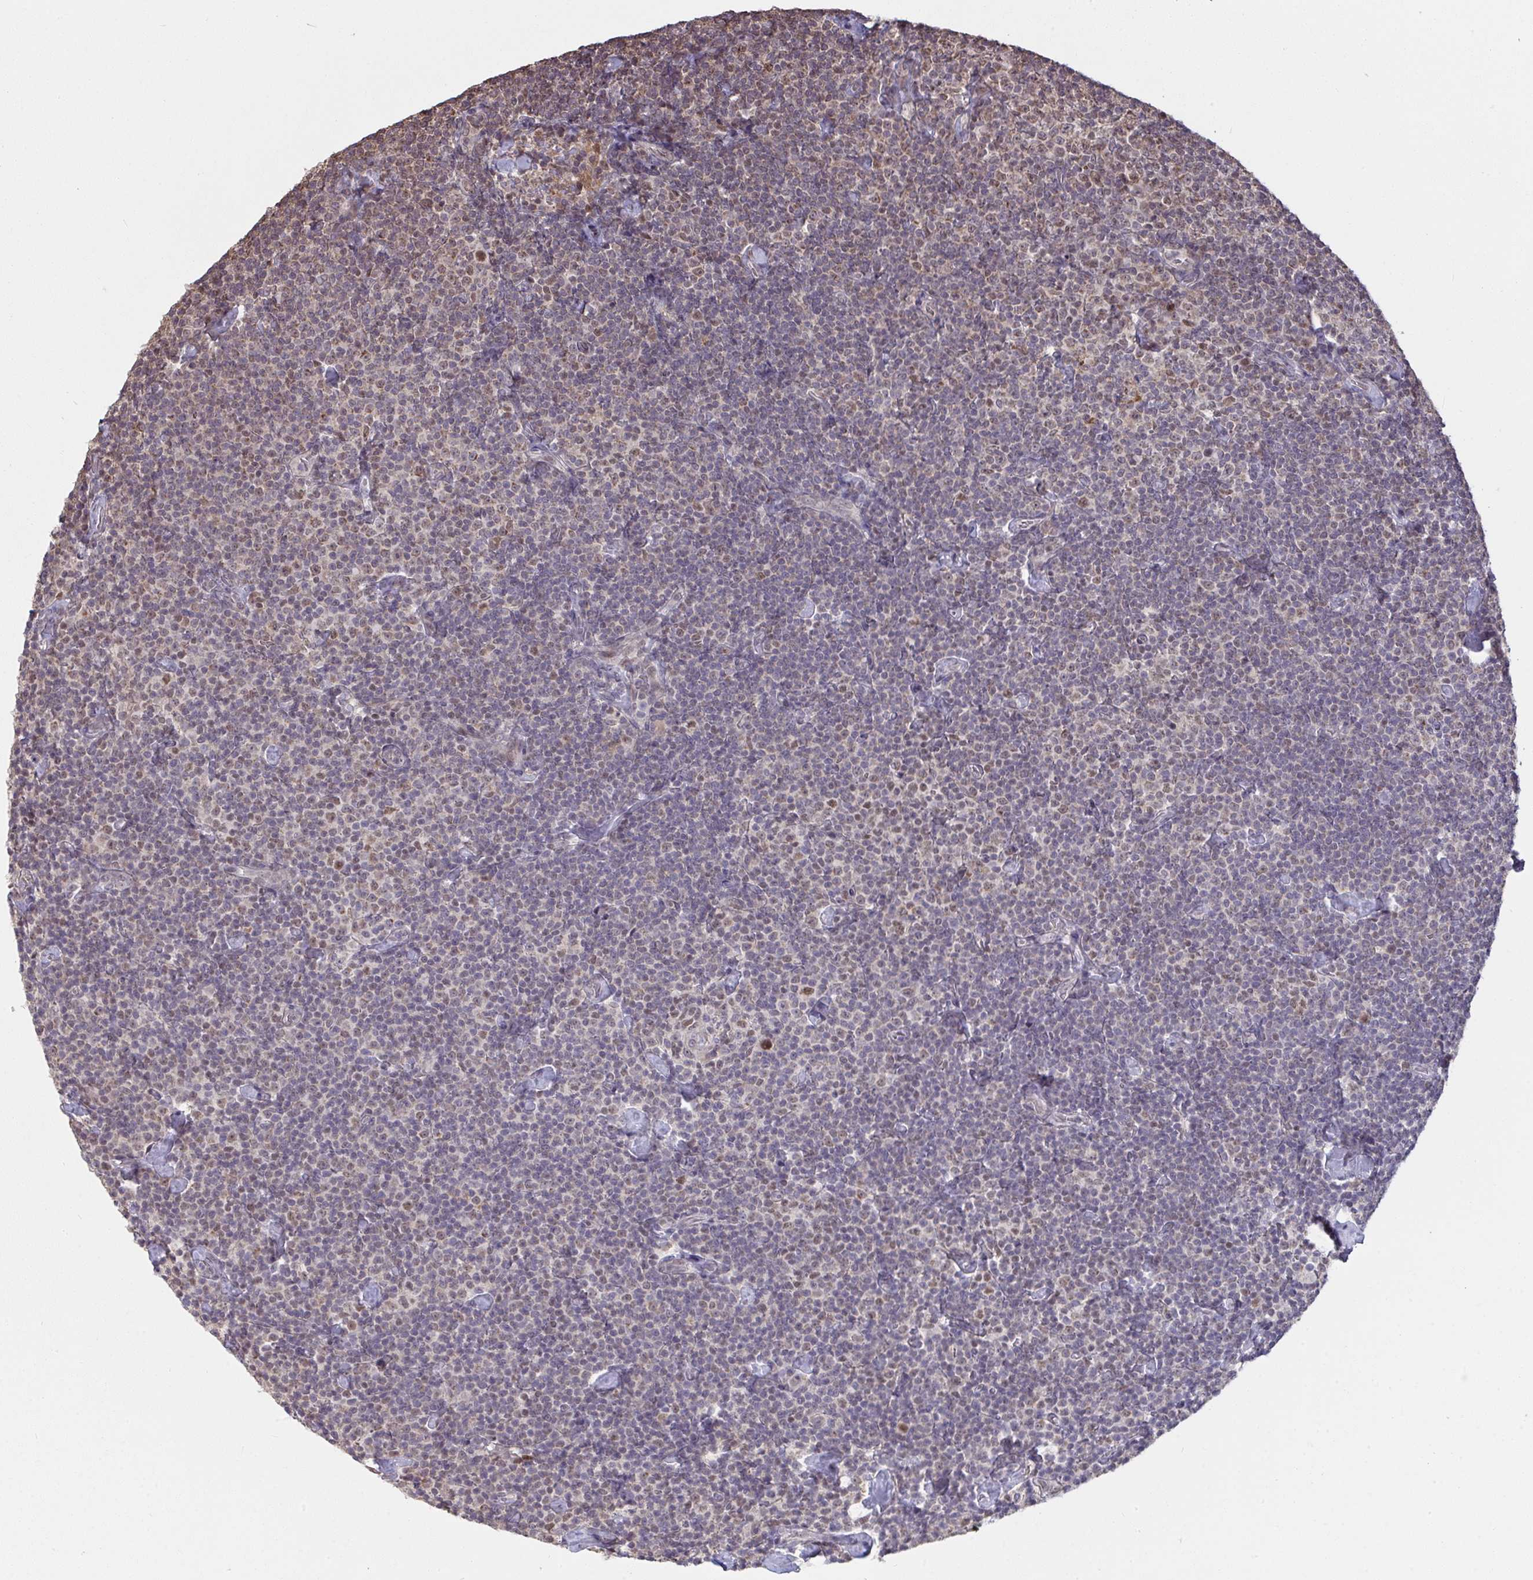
{"staining": {"intensity": "weak", "quantity": "<25%", "location": "nuclear"}, "tissue": "lymphoma", "cell_type": "Tumor cells", "image_type": "cancer", "snomed": [{"axis": "morphology", "description": "Malignant lymphoma, non-Hodgkin's type, Low grade"}, {"axis": "topography", "description": "Lymph node"}], "caption": "There is no significant expression in tumor cells of low-grade malignant lymphoma, non-Hodgkin's type. Nuclei are stained in blue.", "gene": "SAP30", "patient": {"sex": "male", "age": 81}}